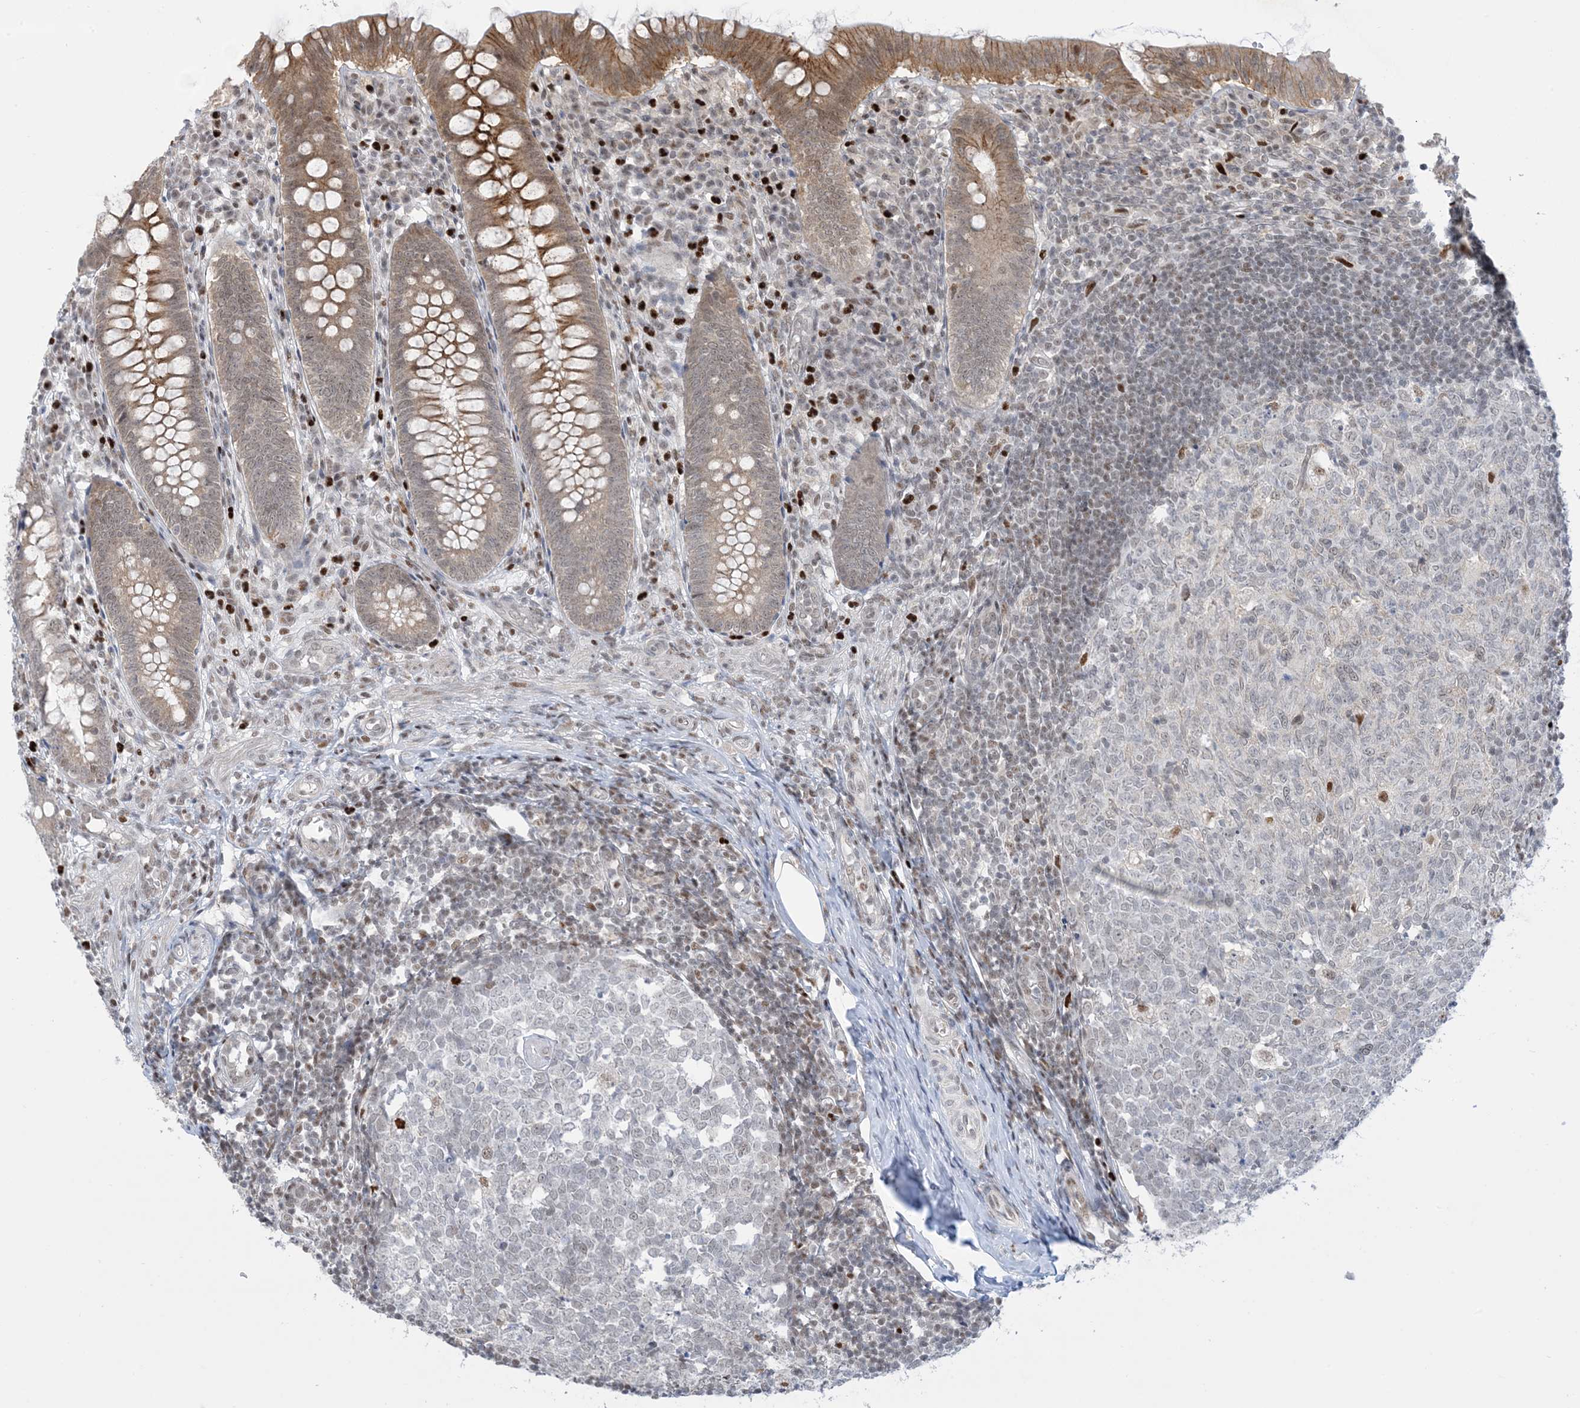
{"staining": {"intensity": "moderate", "quantity": ">75%", "location": "cytoplasmic/membranous"}, "tissue": "appendix", "cell_type": "Glandular cells", "image_type": "normal", "snomed": [{"axis": "morphology", "description": "Normal tissue, NOS"}, {"axis": "topography", "description": "Appendix"}], "caption": "Moderate cytoplasmic/membranous staining is appreciated in about >75% of glandular cells in unremarkable appendix.", "gene": "TFPT", "patient": {"sex": "male", "age": 14}}